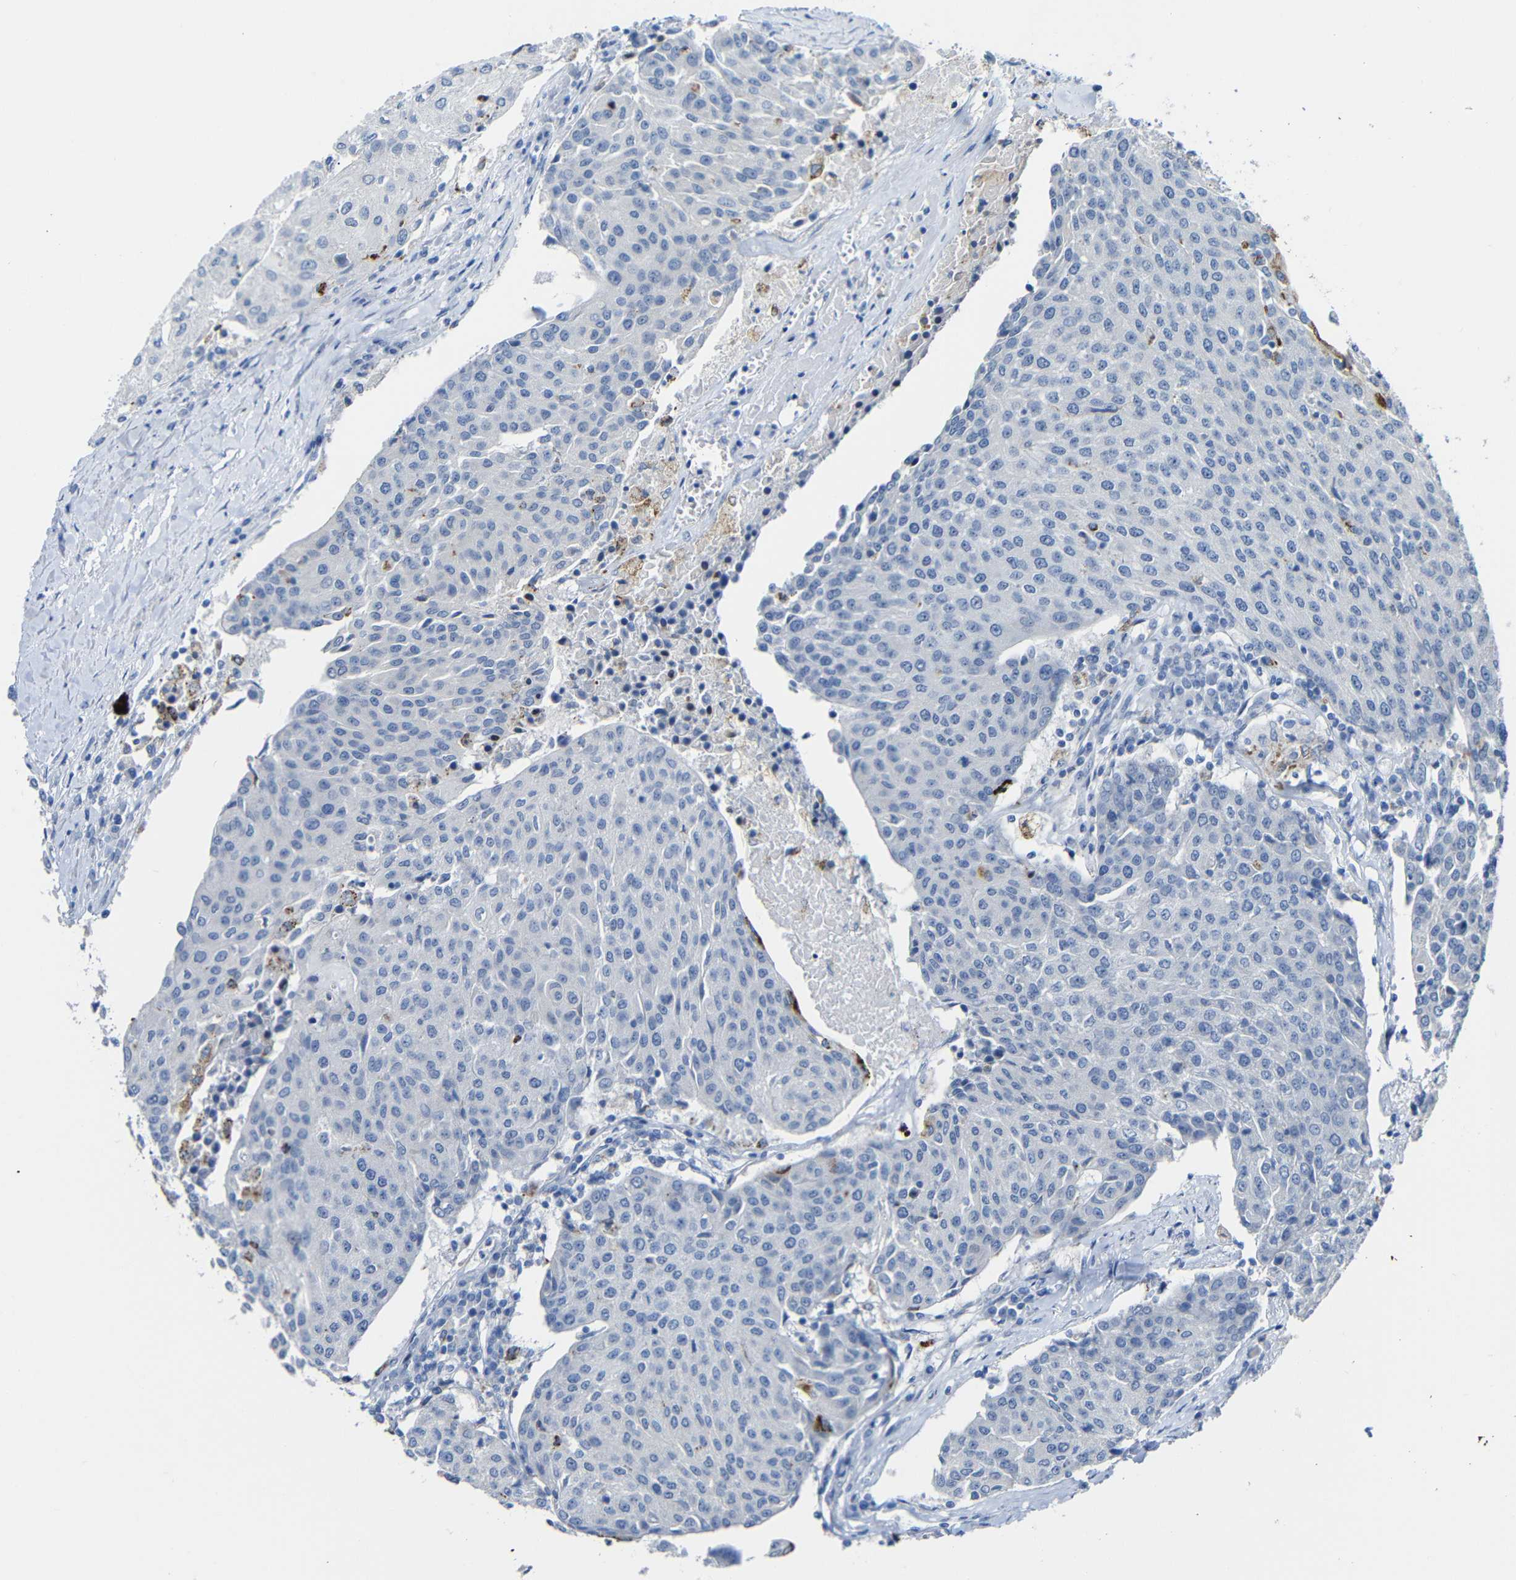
{"staining": {"intensity": "moderate", "quantity": "<25%", "location": "cytoplasmic/membranous"}, "tissue": "urothelial cancer", "cell_type": "Tumor cells", "image_type": "cancer", "snomed": [{"axis": "morphology", "description": "Urothelial carcinoma, High grade"}, {"axis": "topography", "description": "Urinary bladder"}], "caption": "Brown immunohistochemical staining in human high-grade urothelial carcinoma displays moderate cytoplasmic/membranous positivity in approximately <25% of tumor cells. (brown staining indicates protein expression, while blue staining denotes nuclei).", "gene": "C15orf48", "patient": {"sex": "female", "age": 85}}